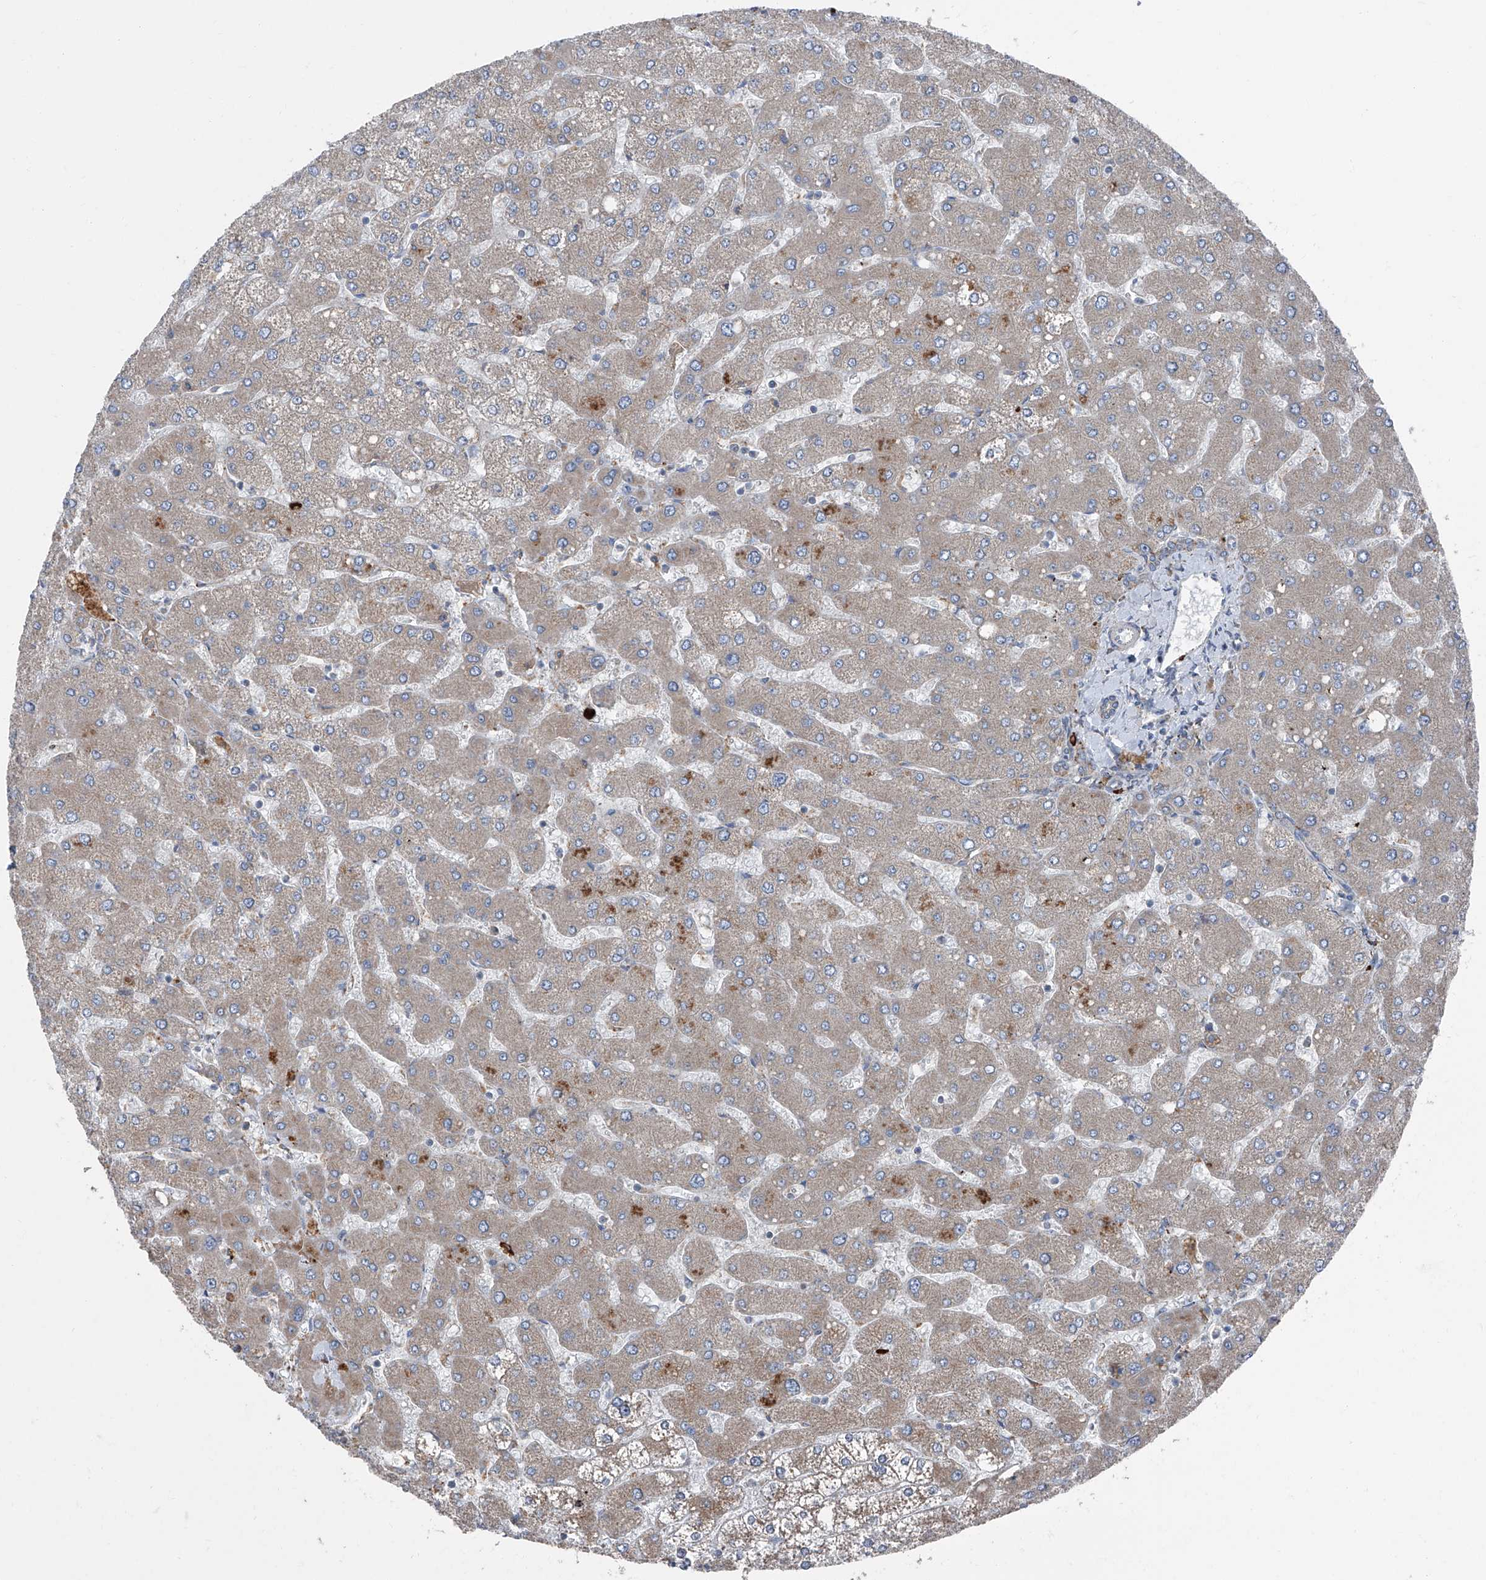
{"staining": {"intensity": "weak", "quantity": ">75%", "location": "cytoplasmic/membranous"}, "tissue": "liver", "cell_type": "Cholangiocytes", "image_type": "normal", "snomed": [{"axis": "morphology", "description": "Normal tissue, NOS"}, {"axis": "topography", "description": "Liver"}], "caption": "Immunohistochemistry (IHC) micrograph of normal liver stained for a protein (brown), which reveals low levels of weak cytoplasmic/membranous expression in about >75% of cholangiocytes.", "gene": "LIMK1", "patient": {"sex": "male", "age": 55}}